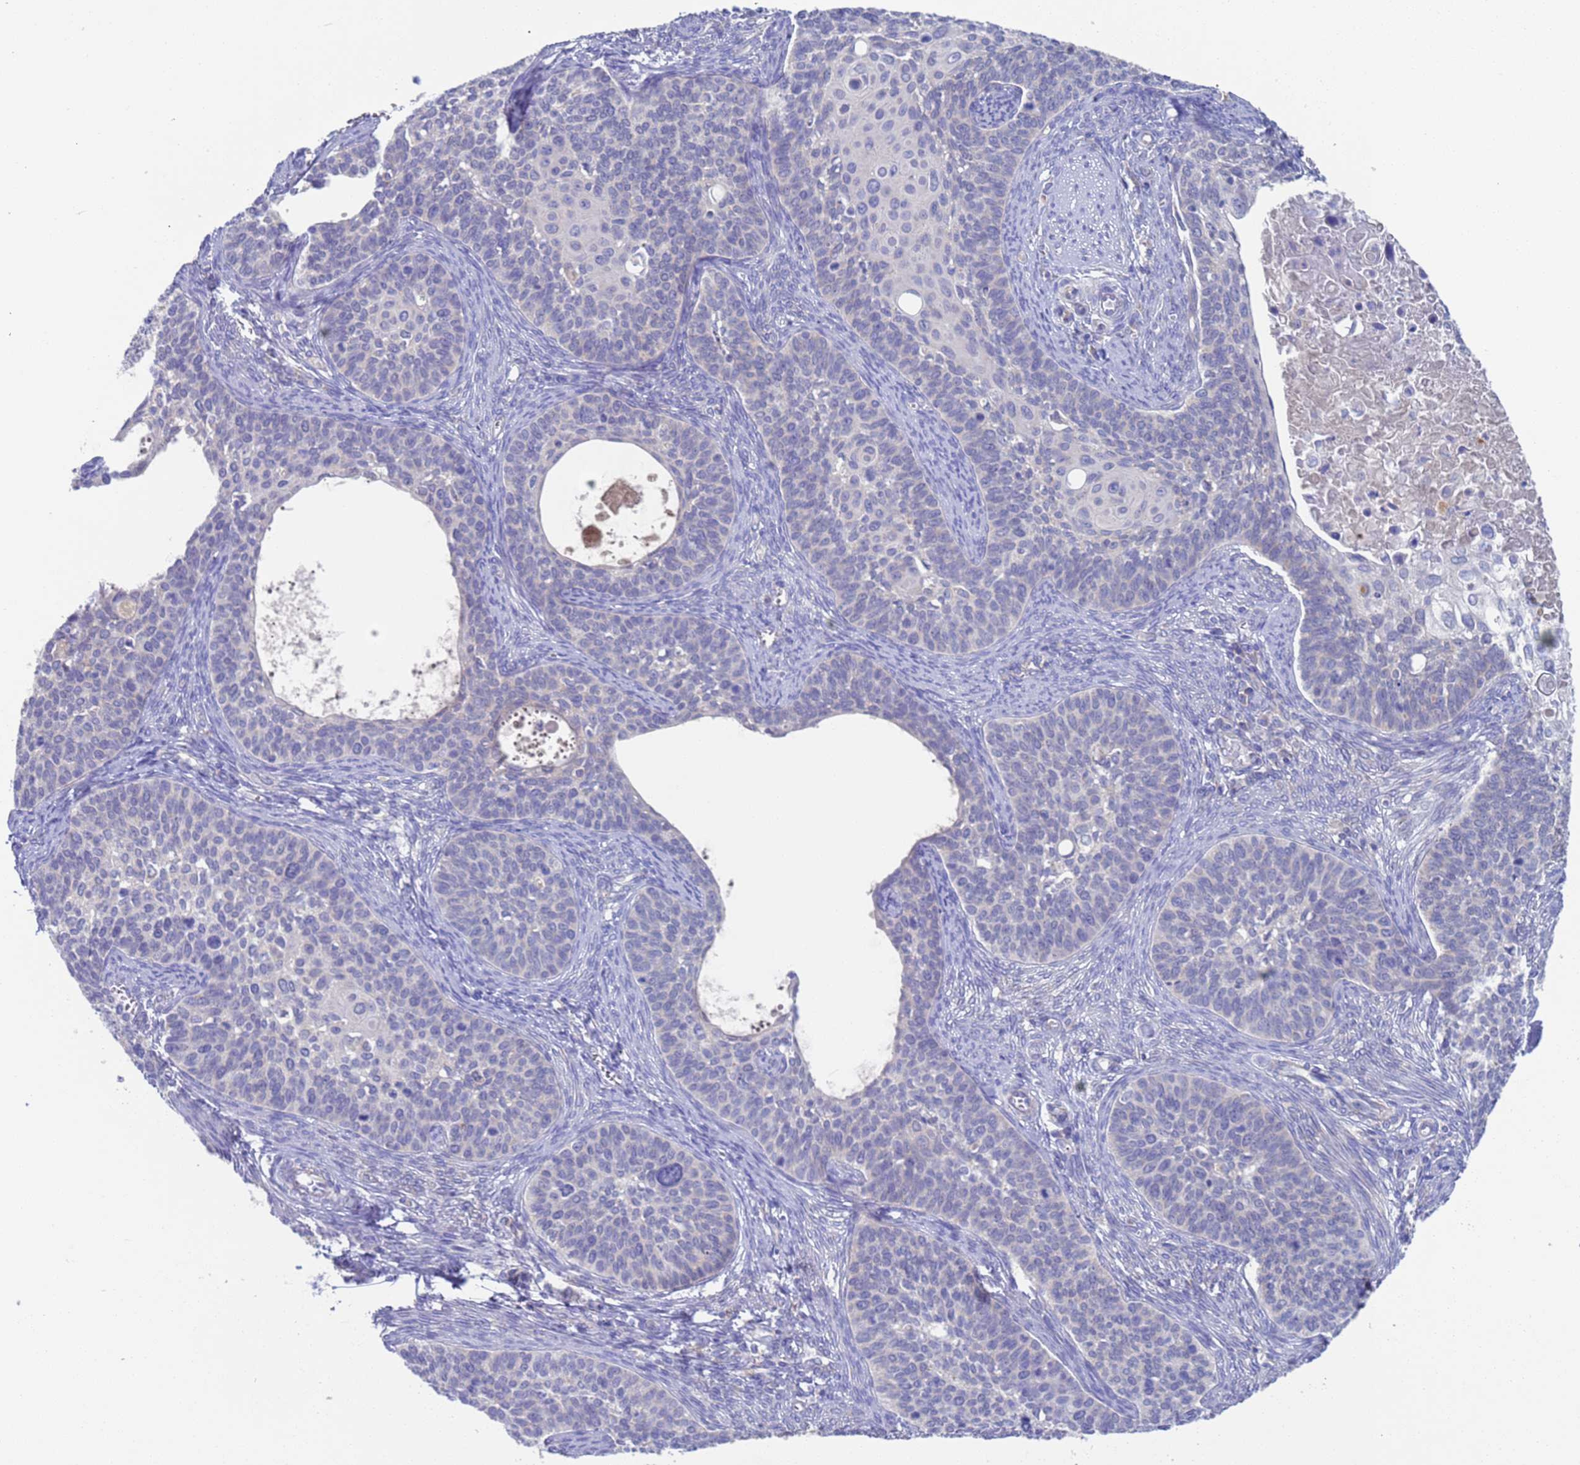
{"staining": {"intensity": "negative", "quantity": "none", "location": "none"}, "tissue": "cervical cancer", "cell_type": "Tumor cells", "image_type": "cancer", "snomed": [{"axis": "morphology", "description": "Squamous cell carcinoma, NOS"}, {"axis": "topography", "description": "Cervix"}], "caption": "Tumor cells show no significant protein expression in cervical cancer (squamous cell carcinoma).", "gene": "PET117", "patient": {"sex": "female", "age": 33}}